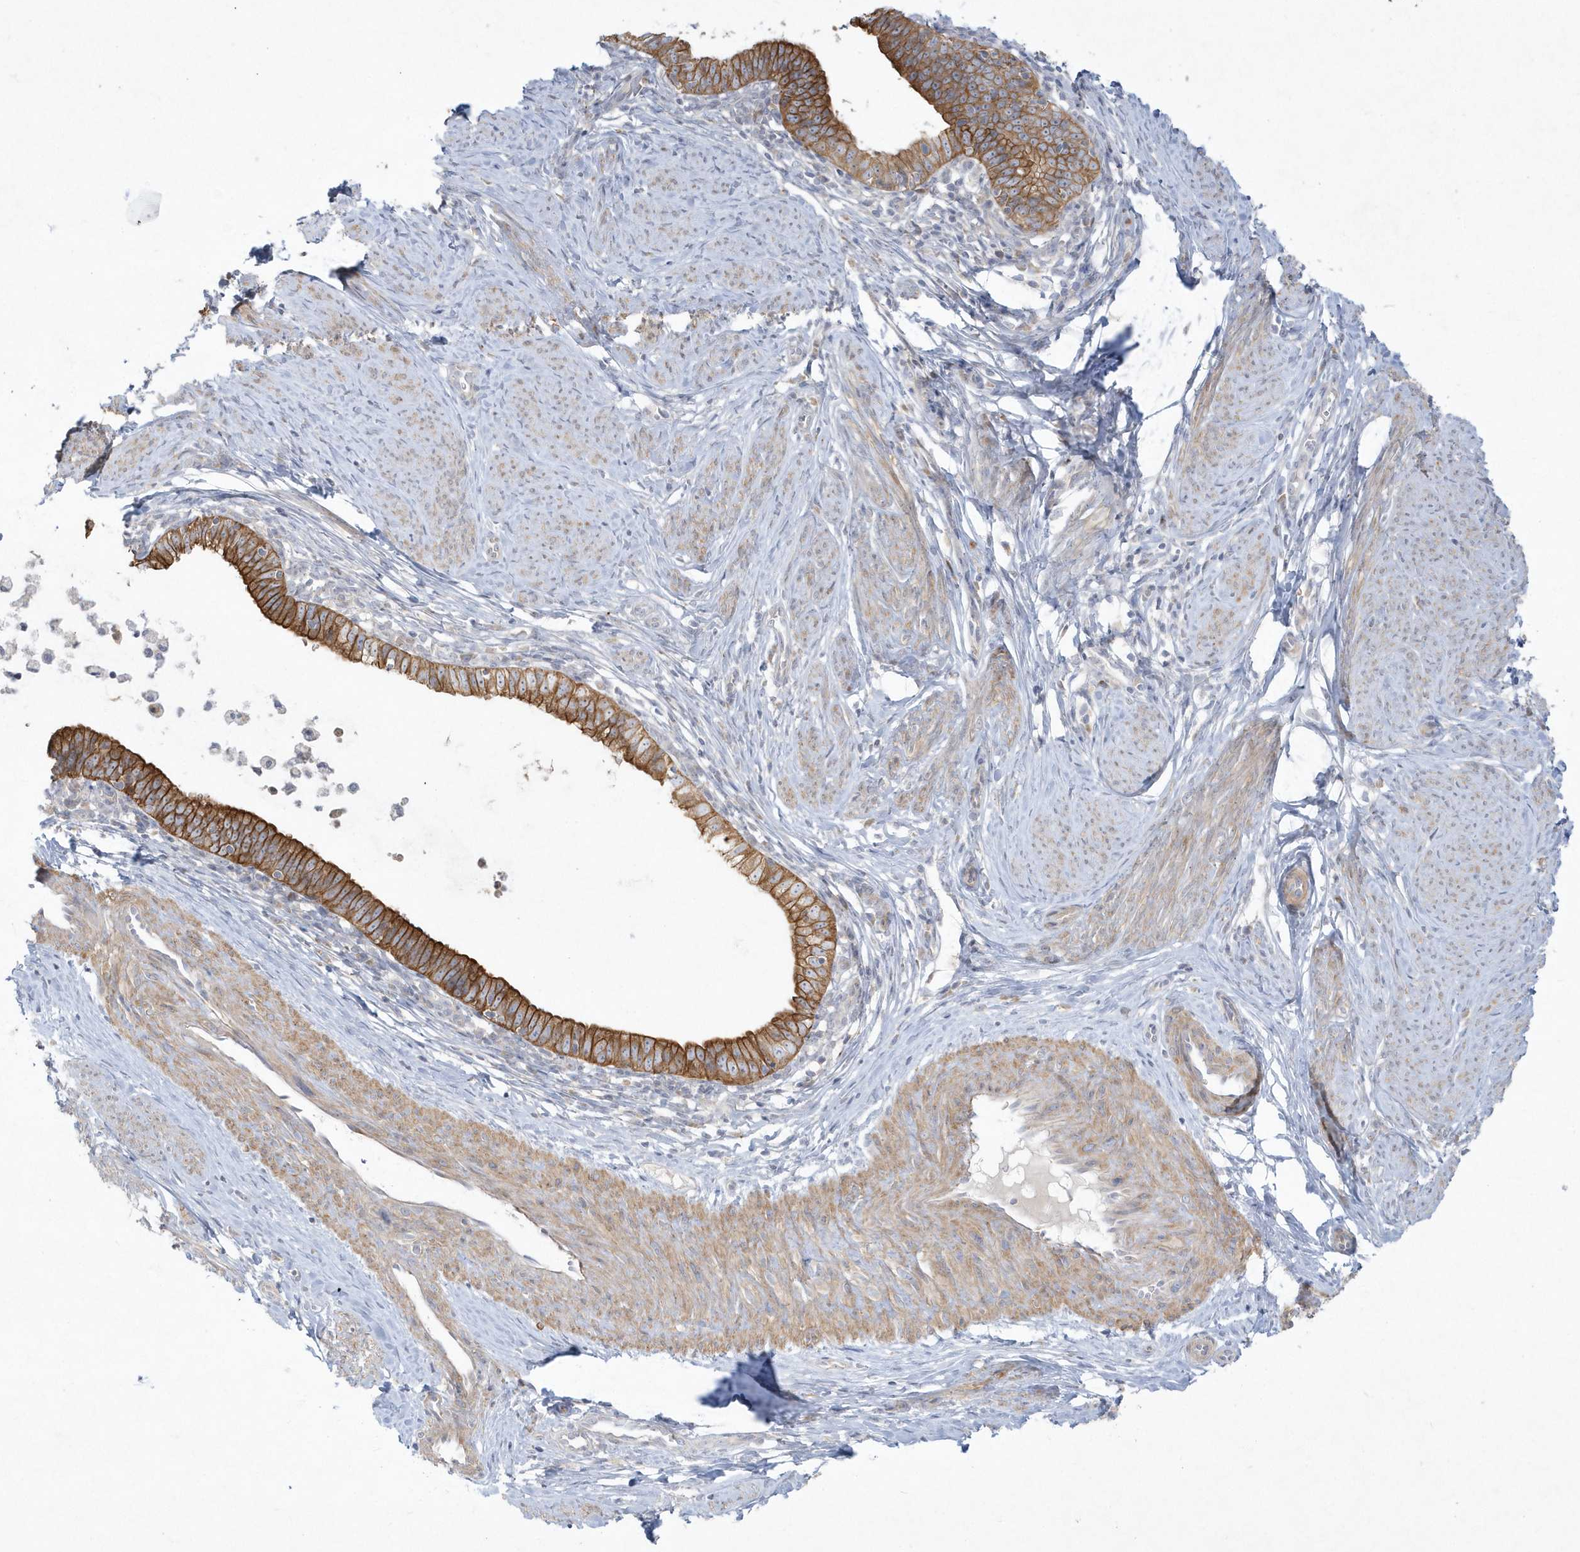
{"staining": {"intensity": "strong", "quantity": ">75%", "location": "cytoplasmic/membranous"}, "tissue": "cervical cancer", "cell_type": "Tumor cells", "image_type": "cancer", "snomed": [{"axis": "morphology", "description": "Adenocarcinoma, NOS"}, {"axis": "topography", "description": "Cervix"}], "caption": "This photomicrograph reveals IHC staining of cervical cancer (adenocarcinoma), with high strong cytoplasmic/membranous staining in about >75% of tumor cells.", "gene": "LARS1", "patient": {"sex": "female", "age": 36}}